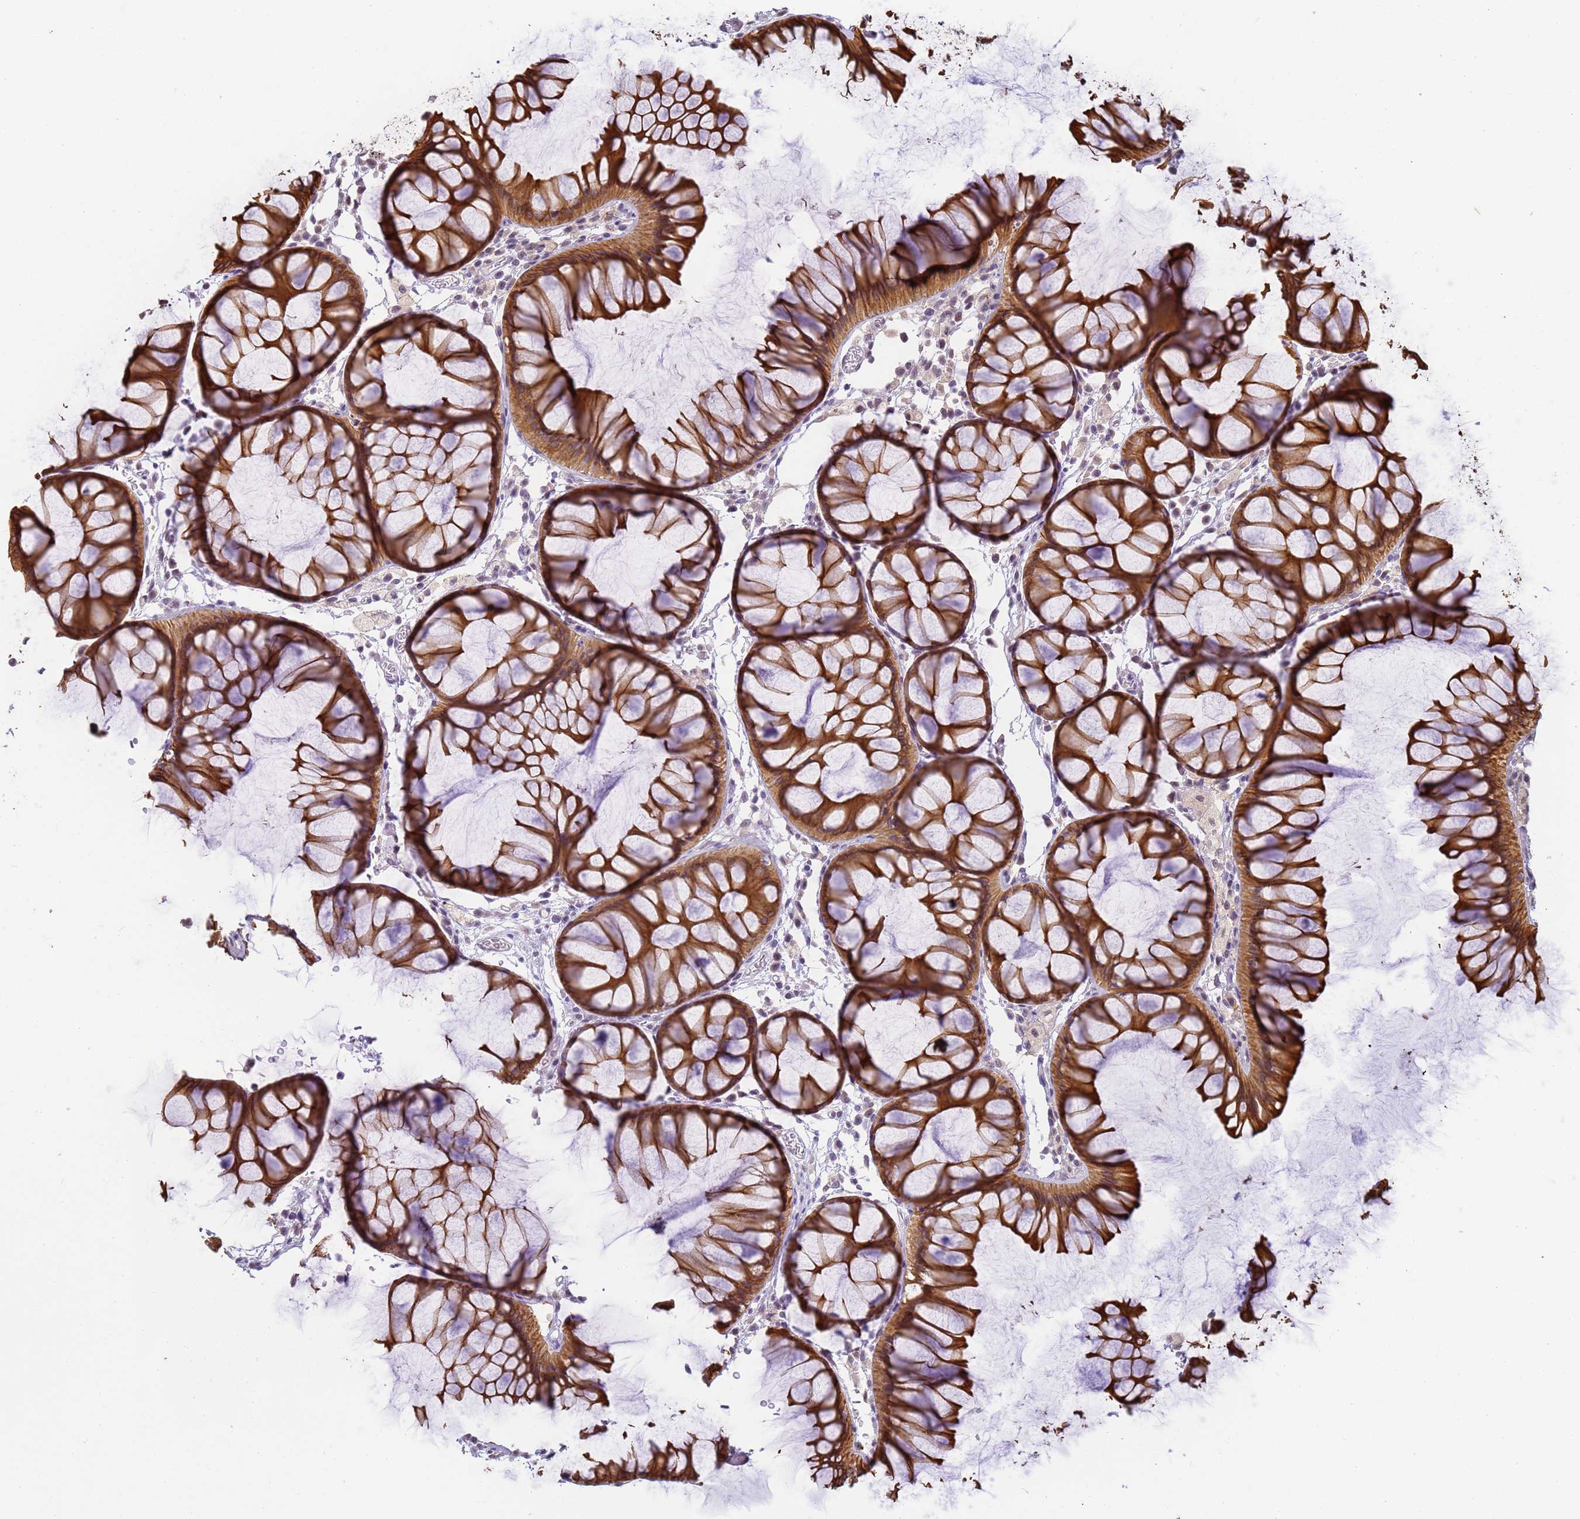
{"staining": {"intensity": "weak", "quantity": ">75%", "location": "cytoplasmic/membranous"}, "tissue": "colon", "cell_type": "Endothelial cells", "image_type": "normal", "snomed": [{"axis": "morphology", "description": "Normal tissue, NOS"}, {"axis": "topography", "description": "Colon"}], "caption": "Immunohistochemistry (DAB) staining of unremarkable human colon displays weak cytoplasmic/membranous protein expression in approximately >75% of endothelial cells. (brown staining indicates protein expression, while blue staining denotes nuclei).", "gene": "VWA3A", "patient": {"sex": "female", "age": 82}}